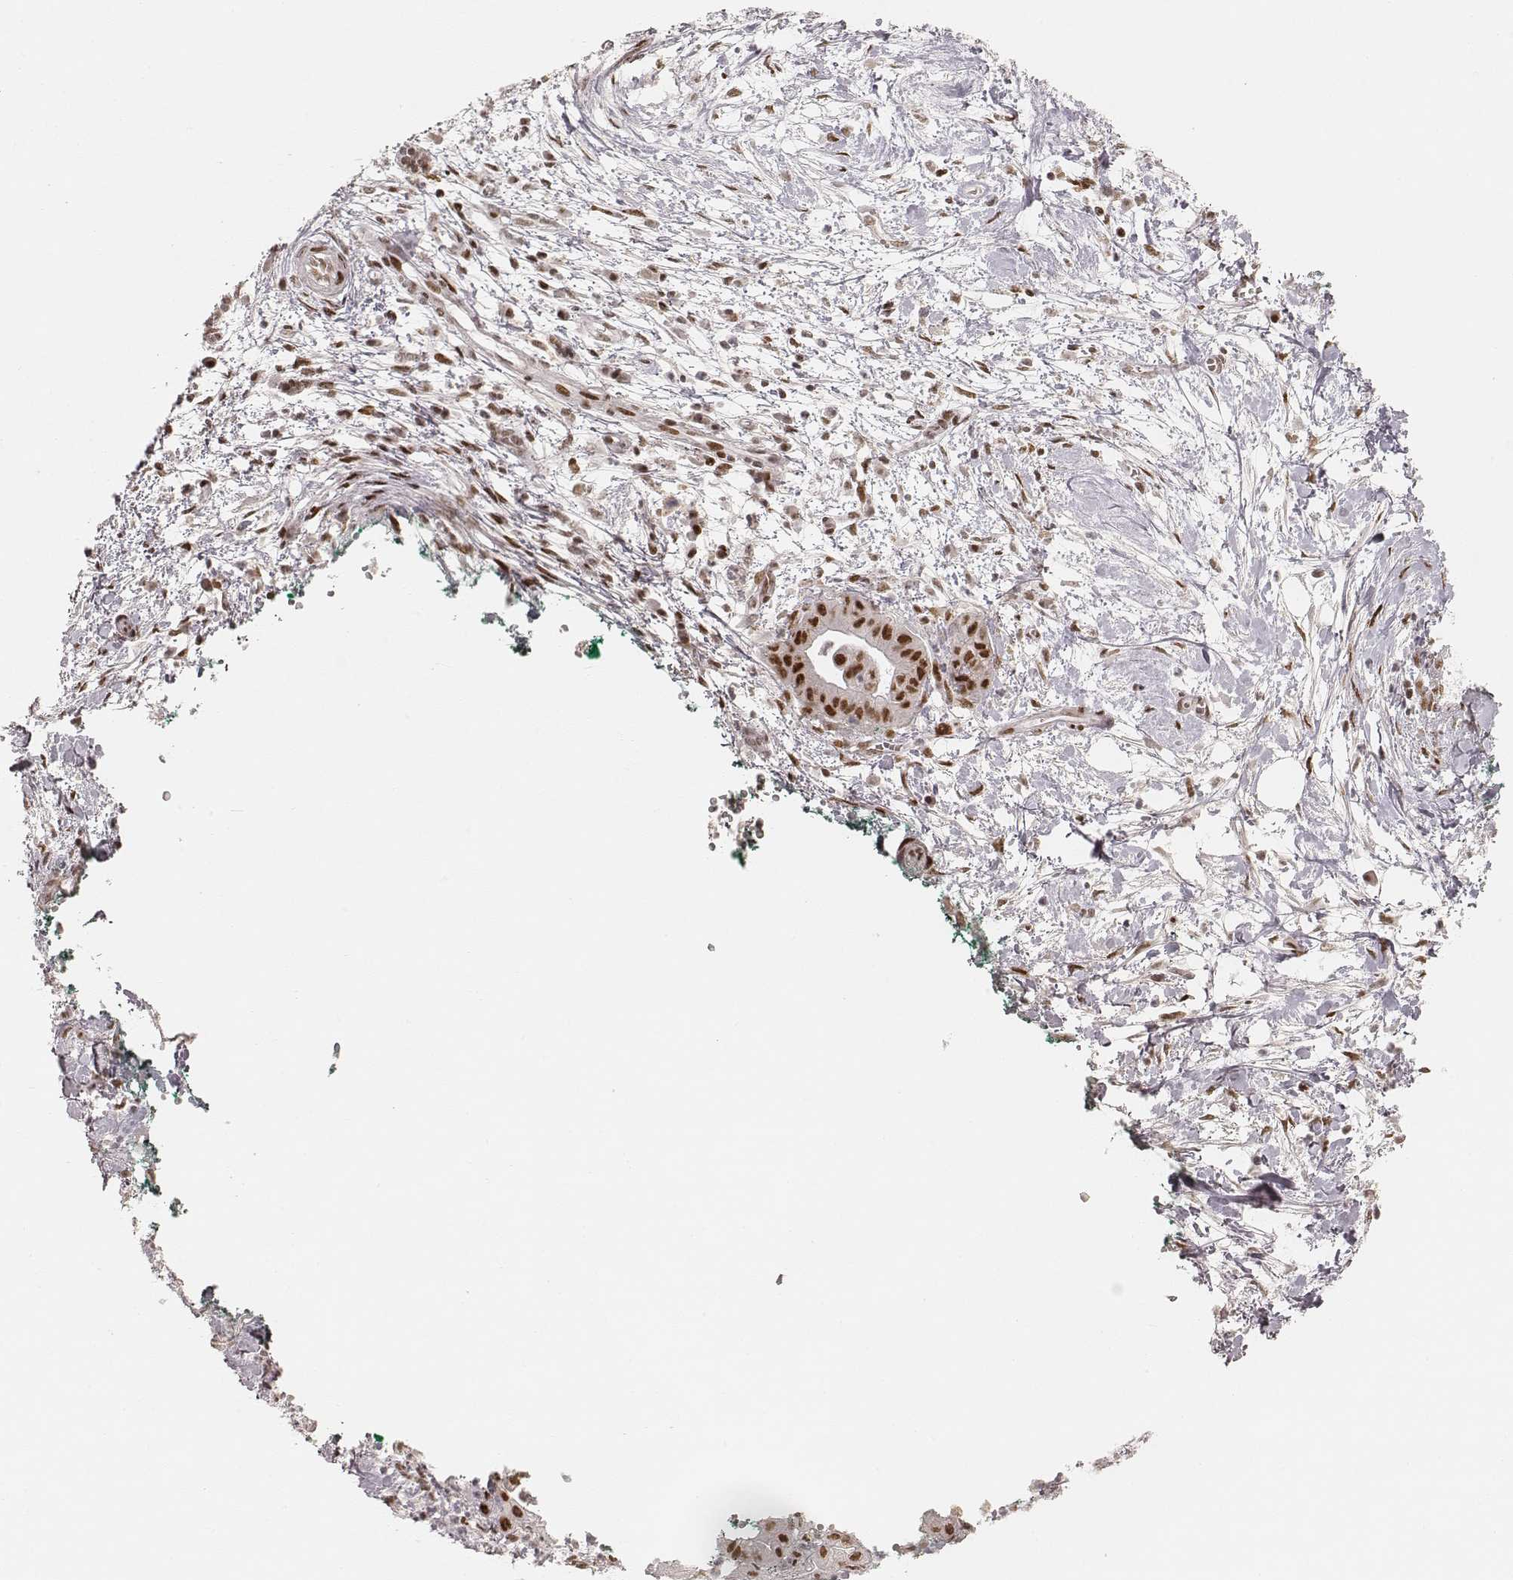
{"staining": {"intensity": "moderate", "quantity": ">75%", "location": "nuclear"}, "tissue": "pancreatic cancer", "cell_type": "Tumor cells", "image_type": "cancer", "snomed": [{"axis": "morphology", "description": "Normal tissue, NOS"}, {"axis": "morphology", "description": "Adenocarcinoma, NOS"}, {"axis": "topography", "description": "Lymph node"}, {"axis": "topography", "description": "Pancreas"}], "caption": "A medium amount of moderate nuclear staining is identified in approximately >75% of tumor cells in adenocarcinoma (pancreatic) tissue.", "gene": "HNRNPC", "patient": {"sex": "female", "age": 58}}